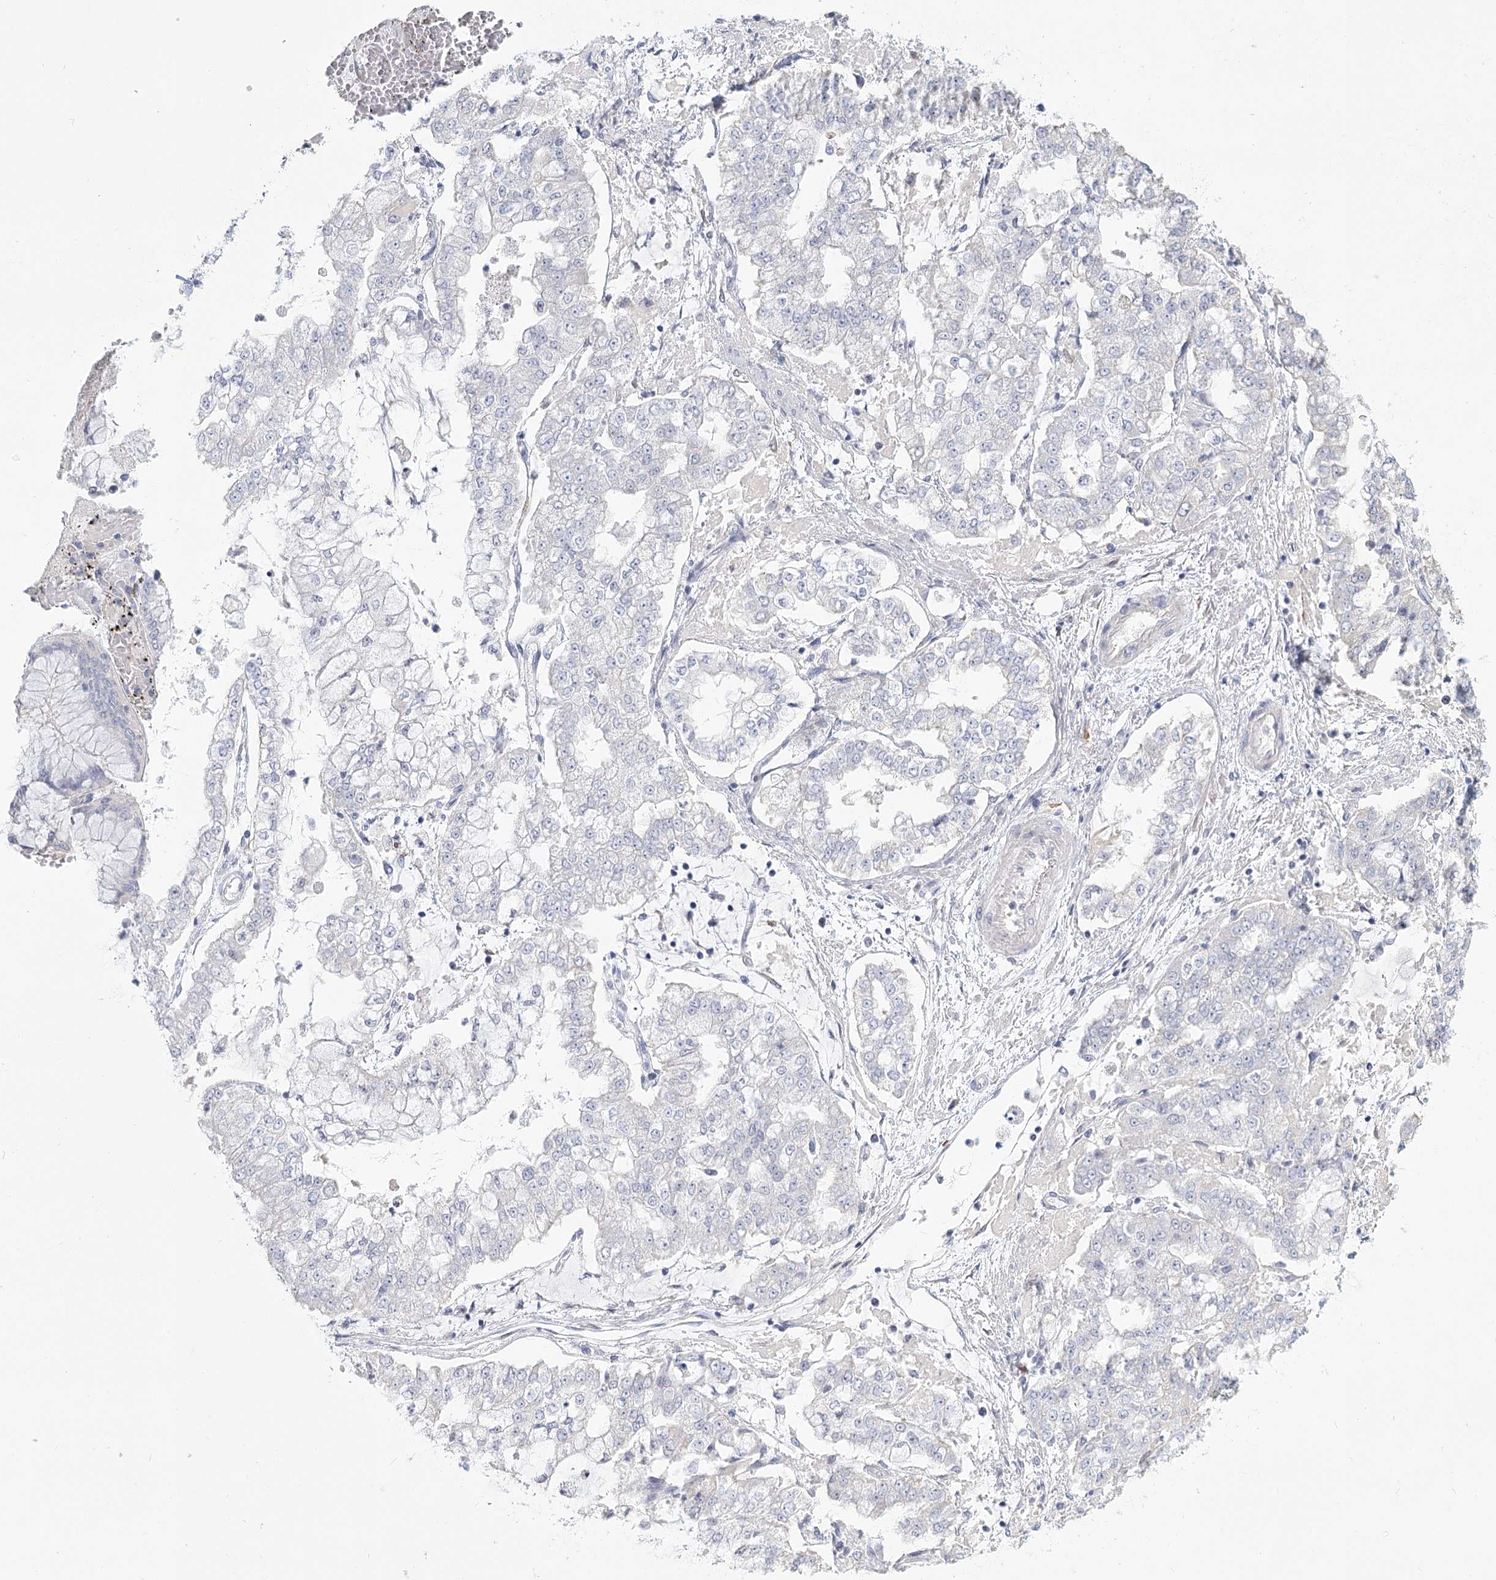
{"staining": {"intensity": "negative", "quantity": "none", "location": "none"}, "tissue": "stomach cancer", "cell_type": "Tumor cells", "image_type": "cancer", "snomed": [{"axis": "morphology", "description": "Adenocarcinoma, NOS"}, {"axis": "topography", "description": "Stomach"}], "caption": "High magnification brightfield microscopy of adenocarcinoma (stomach) stained with DAB (brown) and counterstained with hematoxylin (blue): tumor cells show no significant staining.", "gene": "CNTLN", "patient": {"sex": "male", "age": 76}}